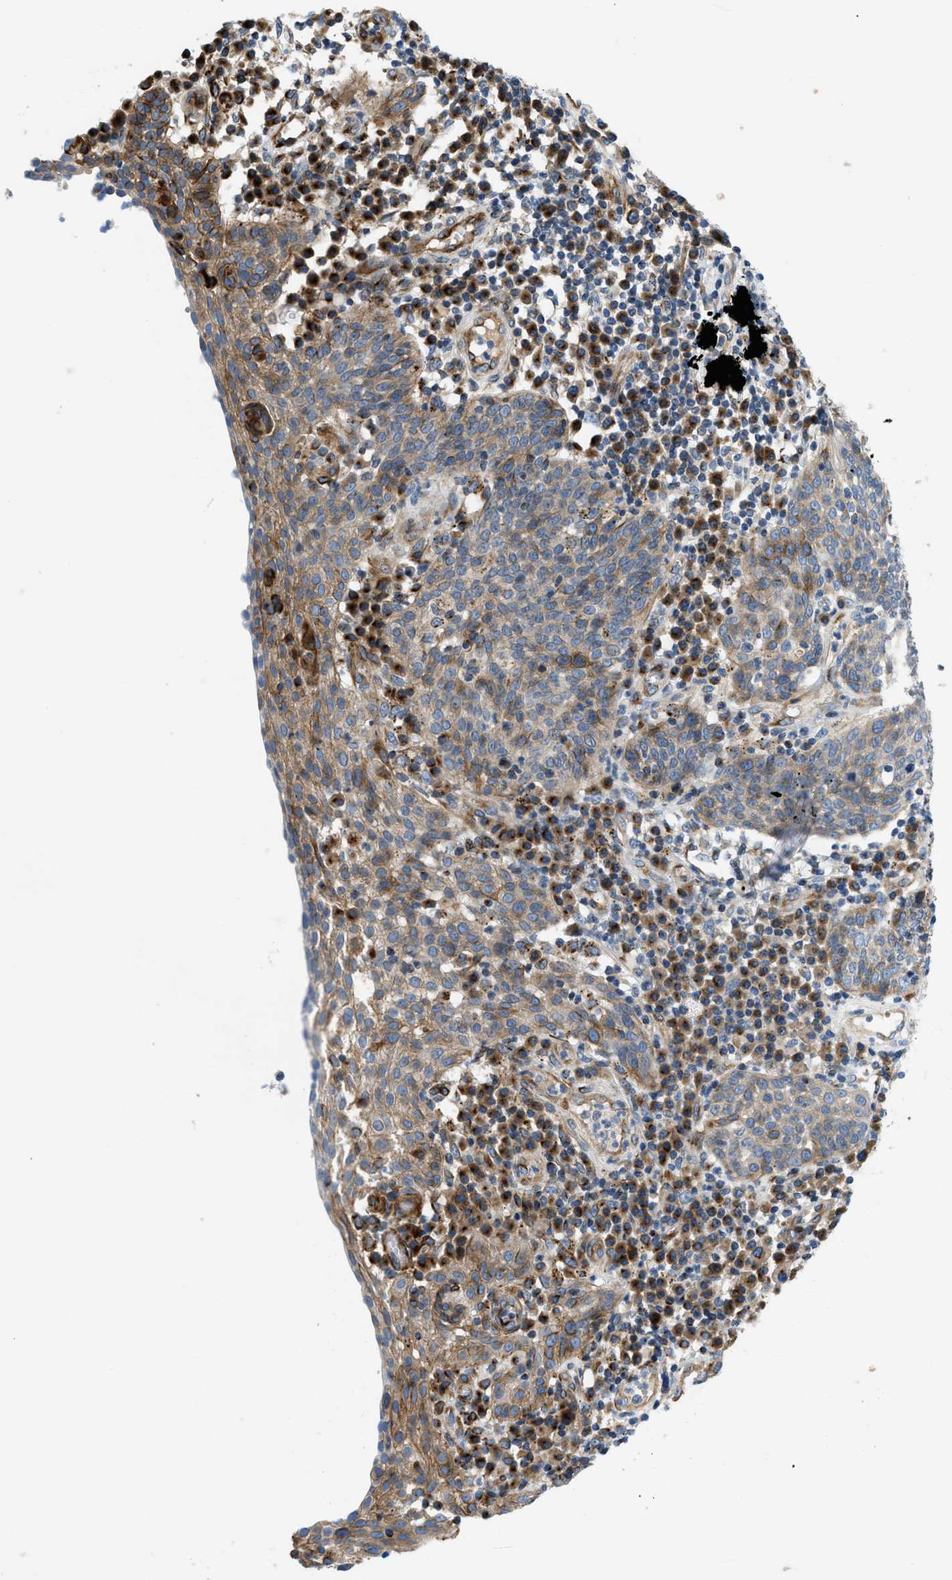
{"staining": {"intensity": "moderate", "quantity": "25%-75%", "location": "cytoplasmic/membranous"}, "tissue": "cervical cancer", "cell_type": "Tumor cells", "image_type": "cancer", "snomed": [{"axis": "morphology", "description": "Squamous cell carcinoma, NOS"}, {"axis": "topography", "description": "Cervix"}], "caption": "DAB (3,3'-diaminobenzidine) immunohistochemical staining of cervical squamous cell carcinoma reveals moderate cytoplasmic/membranous protein expression in about 25%-75% of tumor cells.", "gene": "TMEM248", "patient": {"sex": "female", "age": 34}}